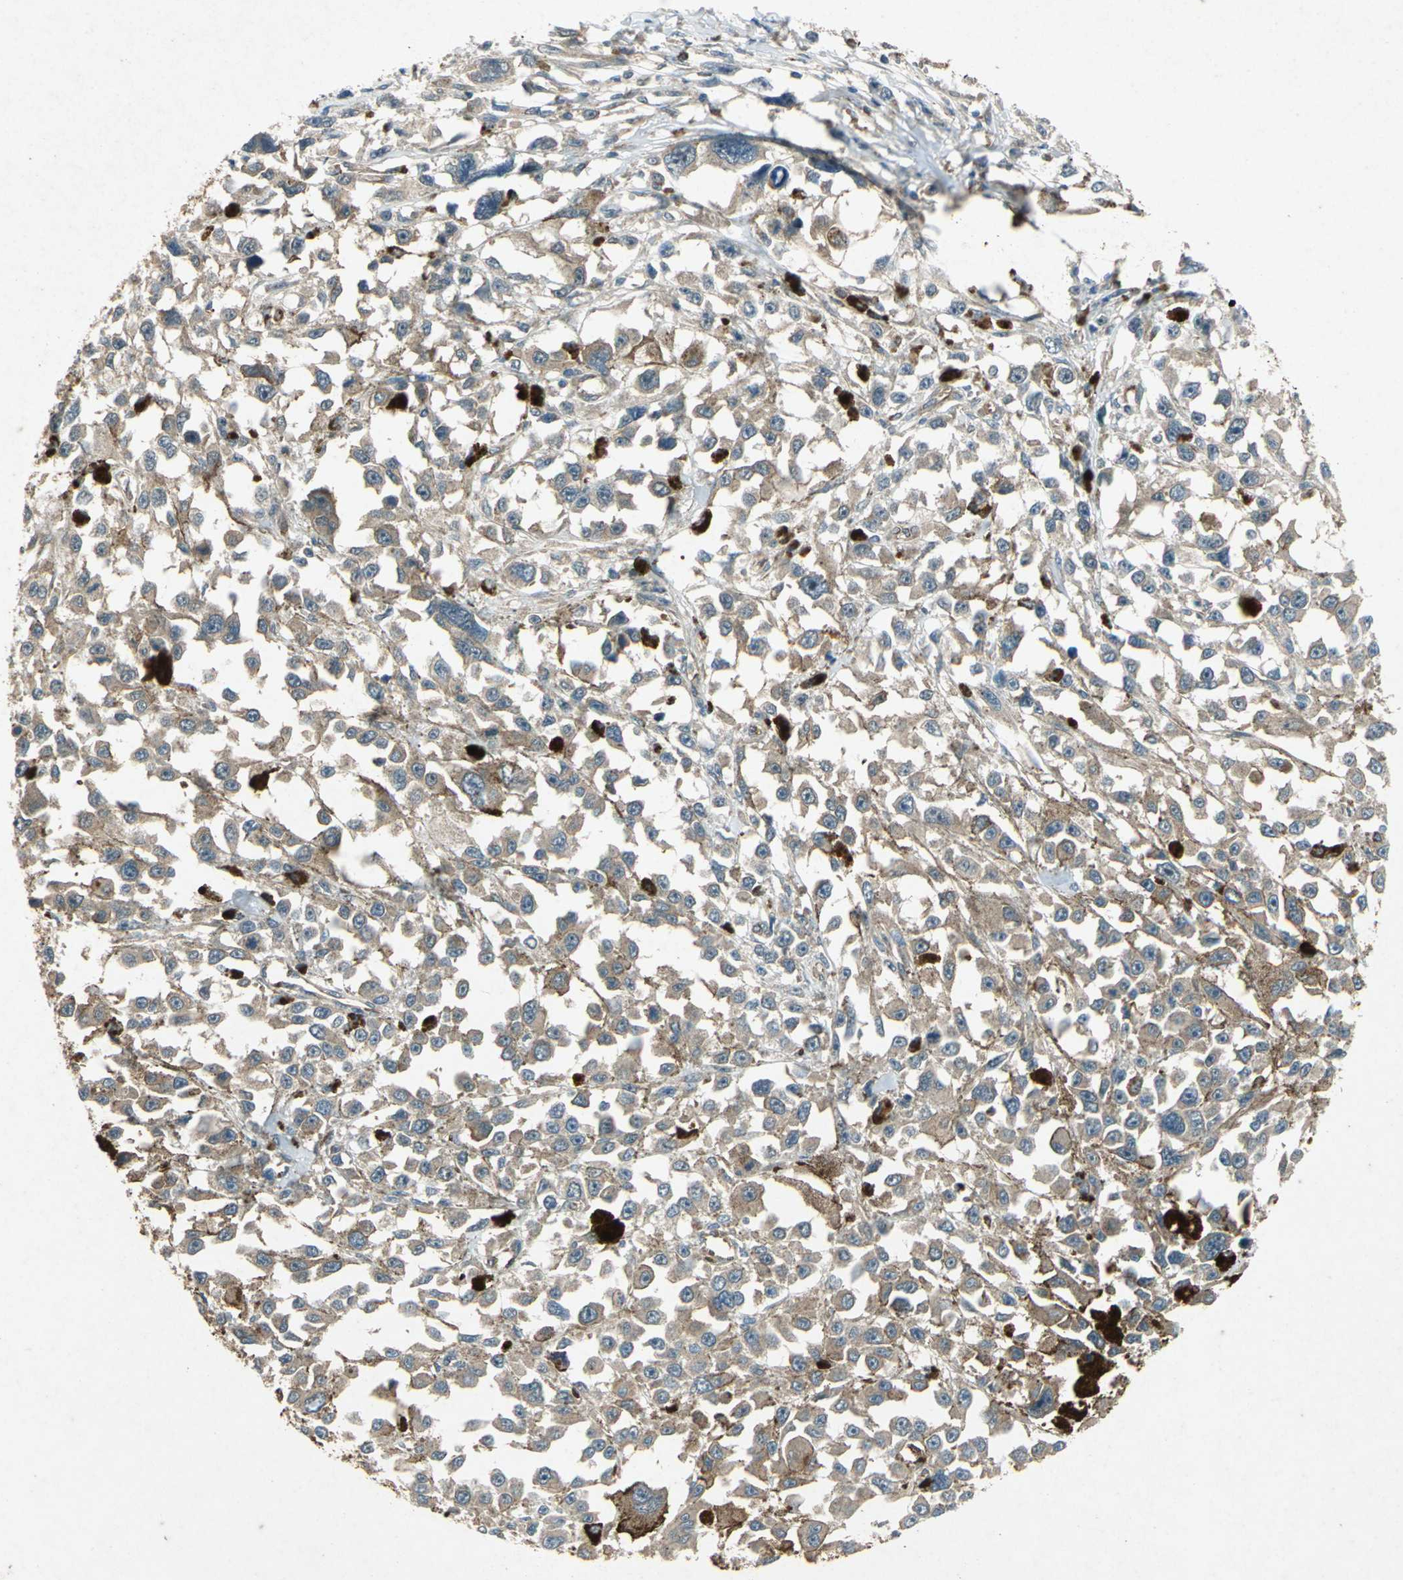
{"staining": {"intensity": "moderate", "quantity": ">75%", "location": "cytoplasmic/membranous"}, "tissue": "melanoma", "cell_type": "Tumor cells", "image_type": "cancer", "snomed": [{"axis": "morphology", "description": "Malignant melanoma, Metastatic site"}, {"axis": "topography", "description": "Lymph node"}], "caption": "Immunohistochemical staining of melanoma demonstrates moderate cytoplasmic/membranous protein expression in about >75% of tumor cells.", "gene": "EMCN", "patient": {"sex": "male", "age": 59}}